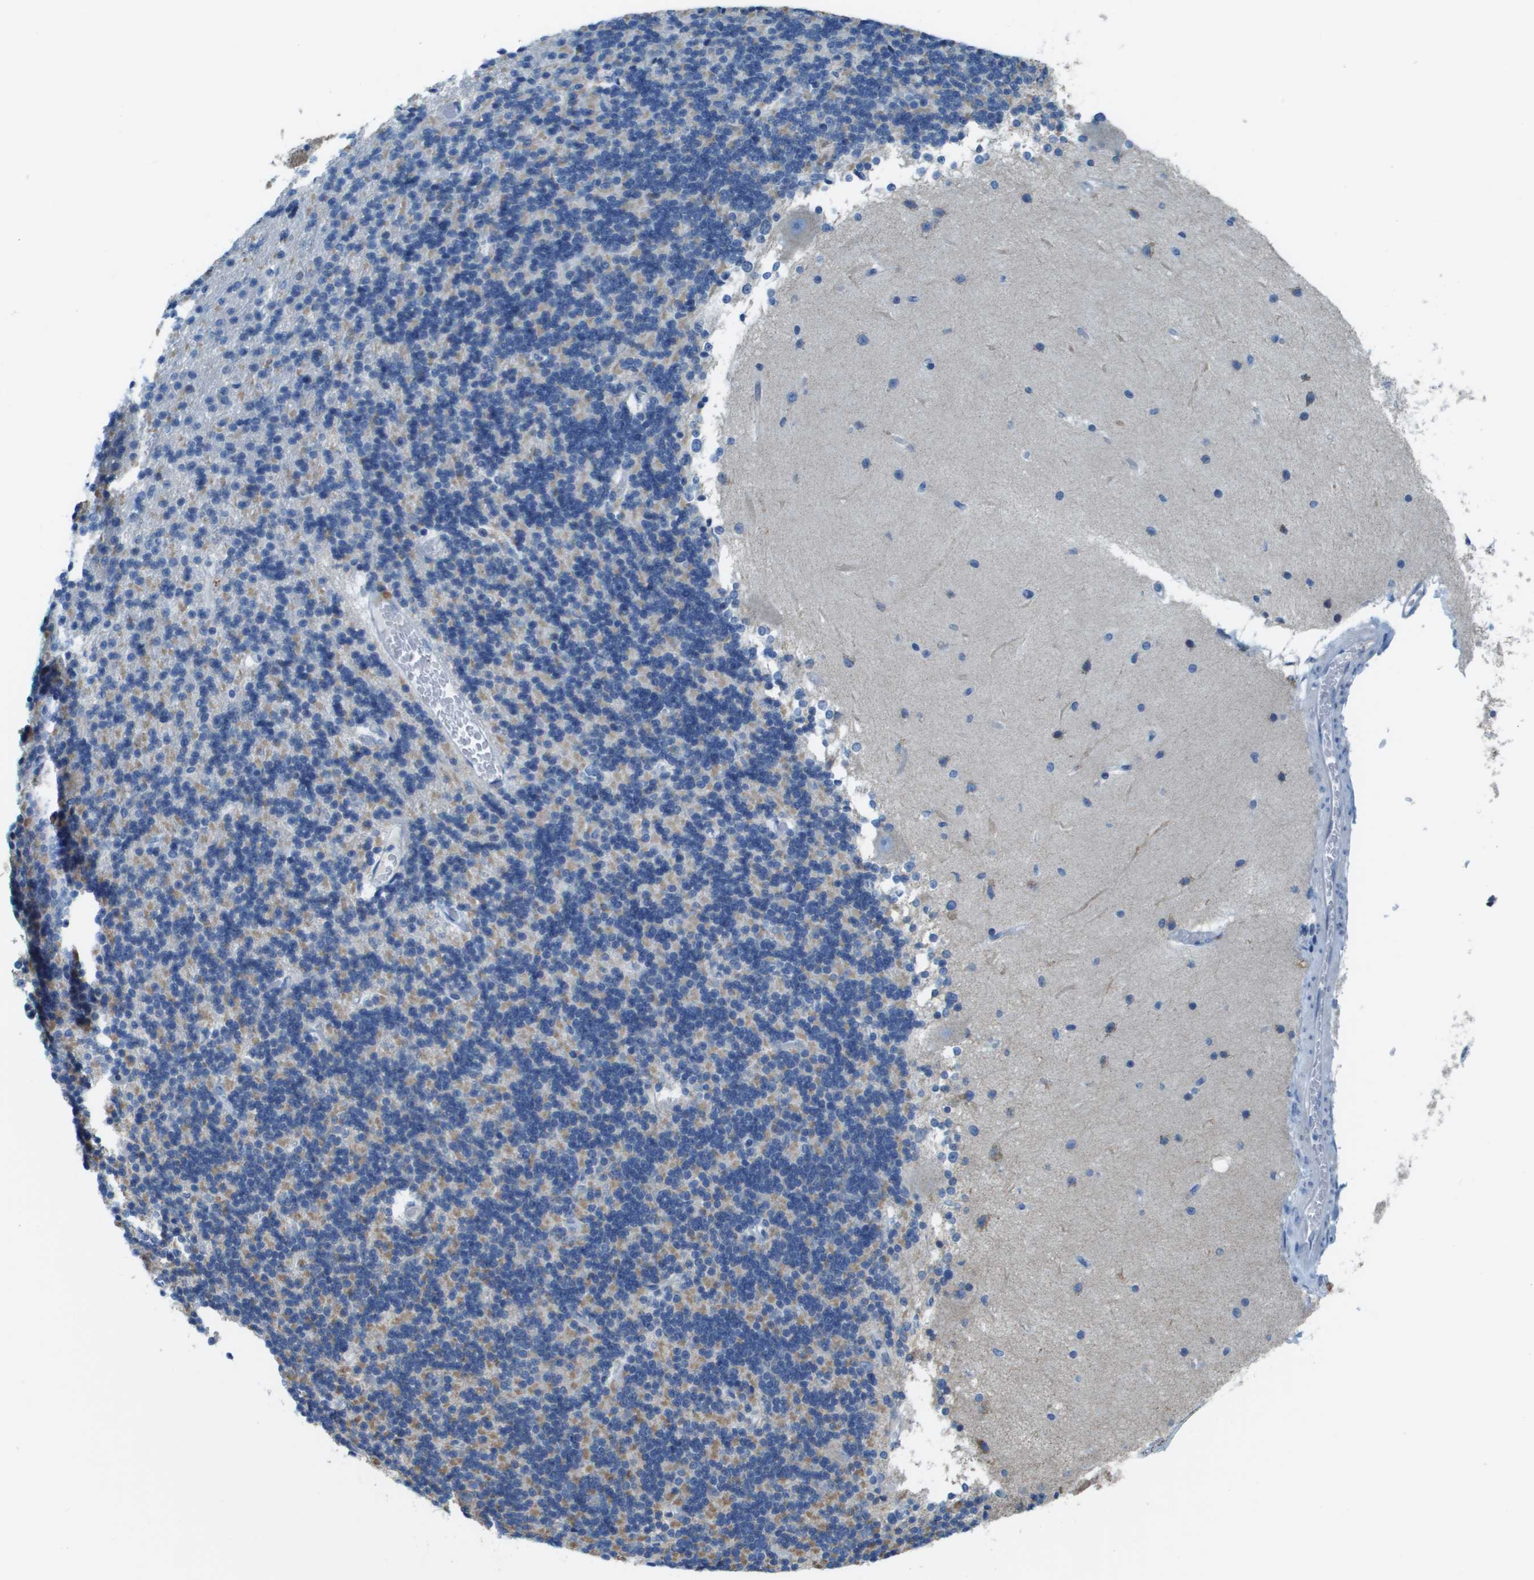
{"staining": {"intensity": "weak", "quantity": "<25%", "location": "cytoplasmic/membranous"}, "tissue": "cerebellum", "cell_type": "Cells in granular layer", "image_type": "normal", "snomed": [{"axis": "morphology", "description": "Normal tissue, NOS"}, {"axis": "topography", "description": "Cerebellum"}], "caption": "Cells in granular layer are negative for brown protein staining in benign cerebellum. The staining is performed using DAB brown chromogen with nuclei counter-stained in using hematoxylin.", "gene": "SDC1", "patient": {"sex": "female", "age": 54}}